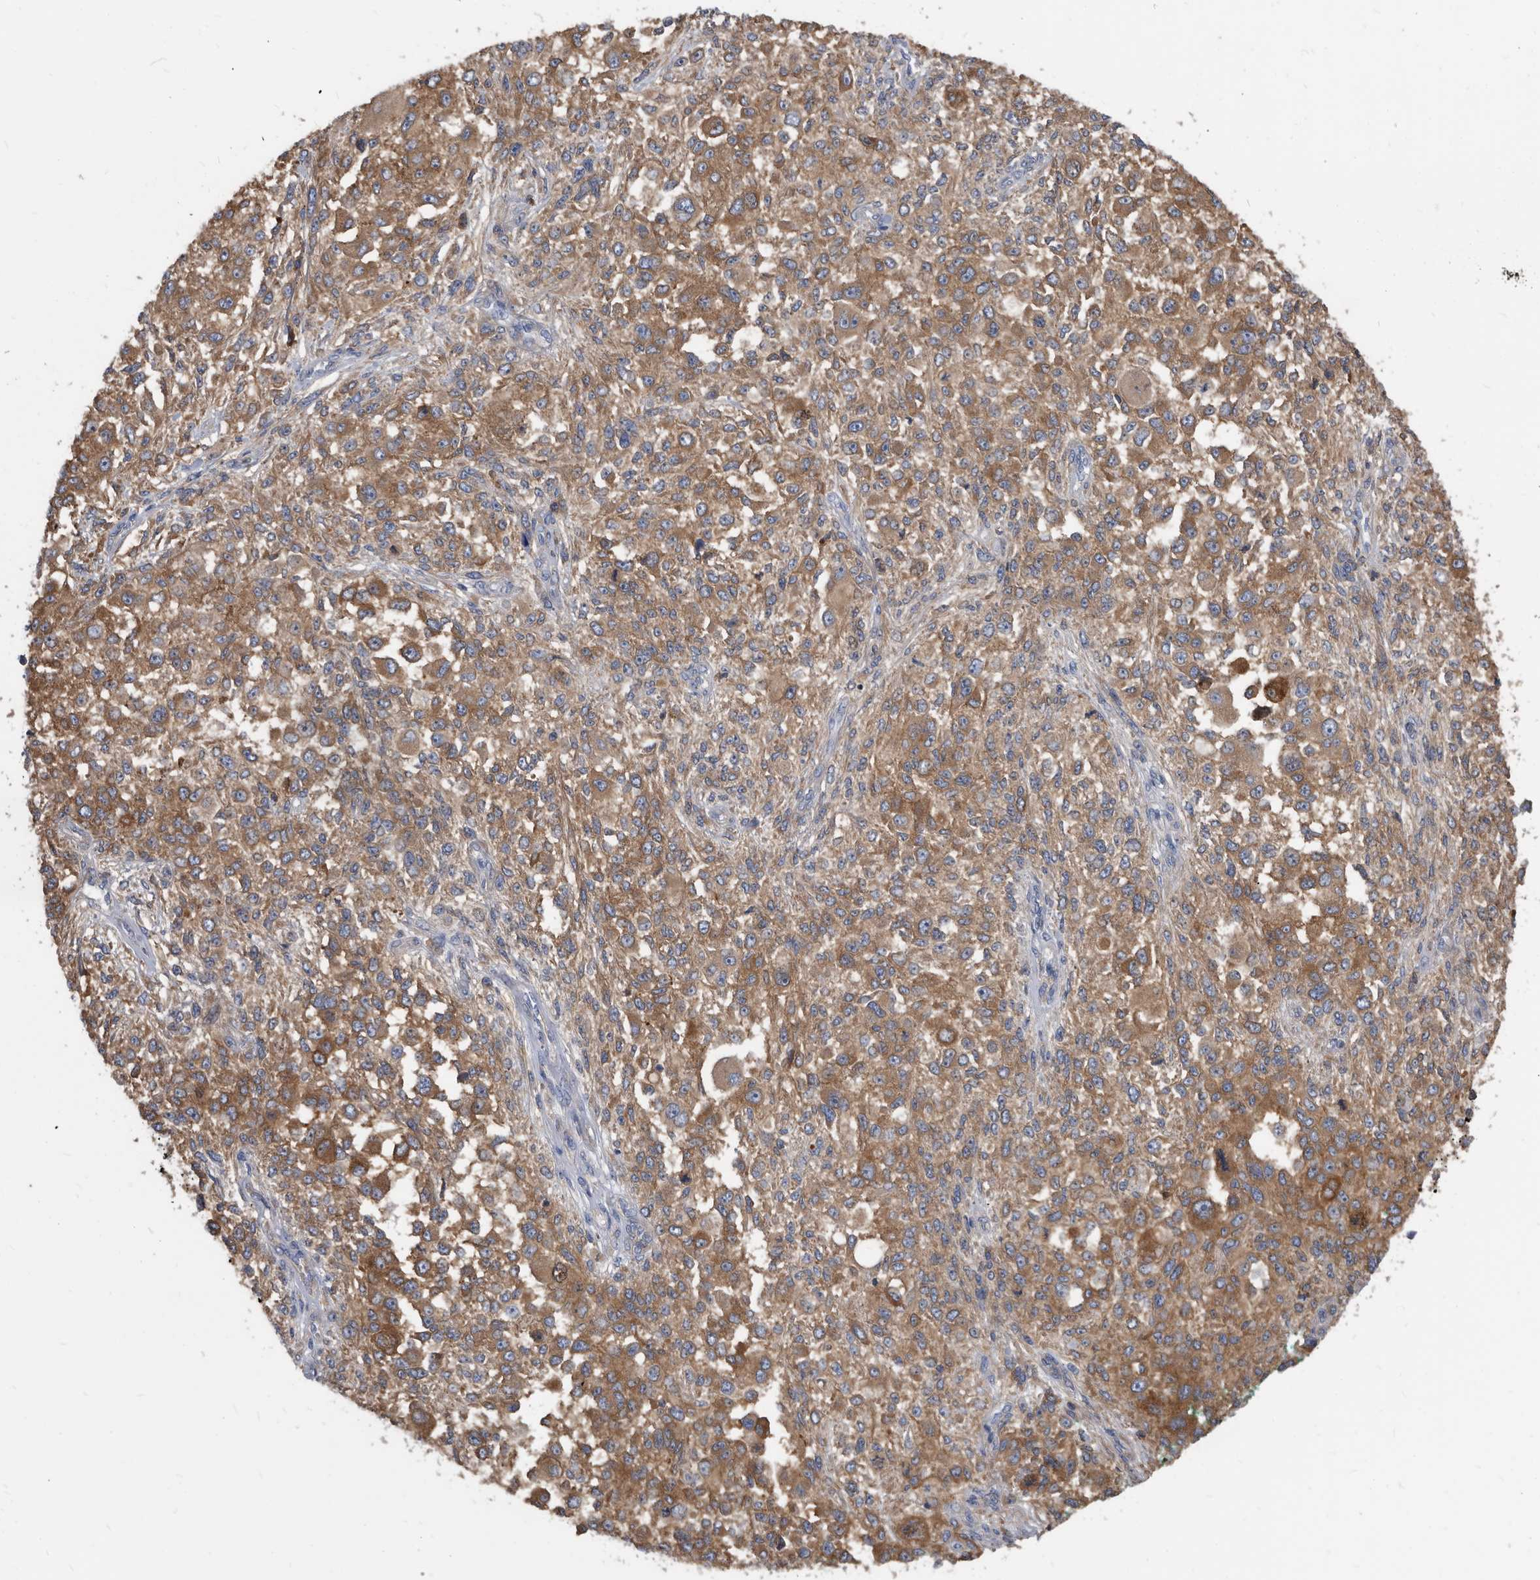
{"staining": {"intensity": "moderate", "quantity": ">75%", "location": "cytoplasmic/membranous"}, "tissue": "melanoma", "cell_type": "Tumor cells", "image_type": "cancer", "snomed": [{"axis": "morphology", "description": "Necrosis, NOS"}, {"axis": "morphology", "description": "Malignant melanoma, NOS"}, {"axis": "topography", "description": "Skin"}], "caption": "Approximately >75% of tumor cells in human malignant melanoma exhibit moderate cytoplasmic/membranous protein expression as visualized by brown immunohistochemical staining.", "gene": "APEH", "patient": {"sex": "female", "age": 87}}